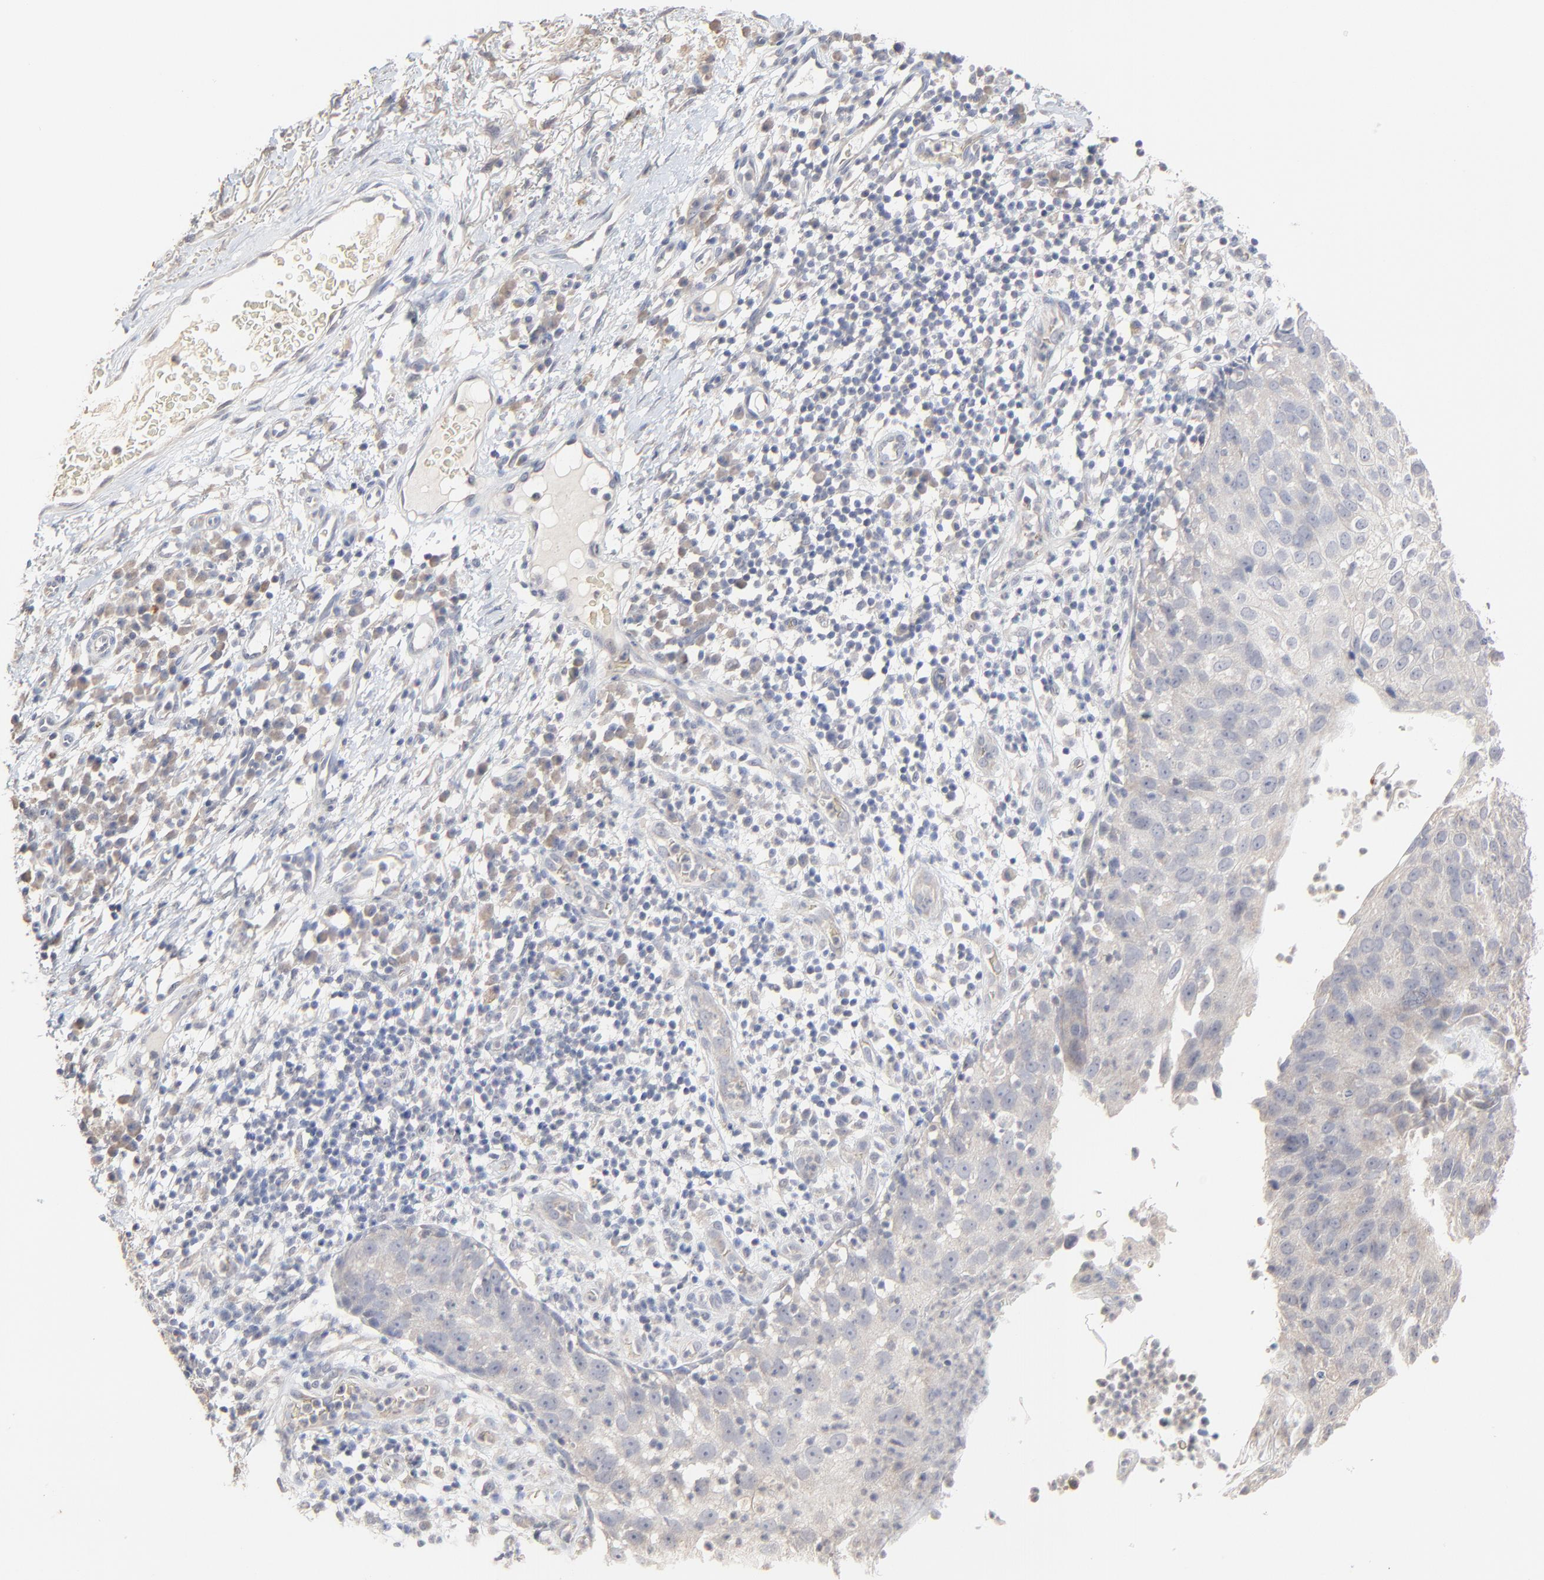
{"staining": {"intensity": "negative", "quantity": "none", "location": "none"}, "tissue": "skin cancer", "cell_type": "Tumor cells", "image_type": "cancer", "snomed": [{"axis": "morphology", "description": "Squamous cell carcinoma, NOS"}, {"axis": "topography", "description": "Skin"}], "caption": "Image shows no protein expression in tumor cells of skin cancer (squamous cell carcinoma) tissue.", "gene": "FANCB", "patient": {"sex": "male", "age": 87}}